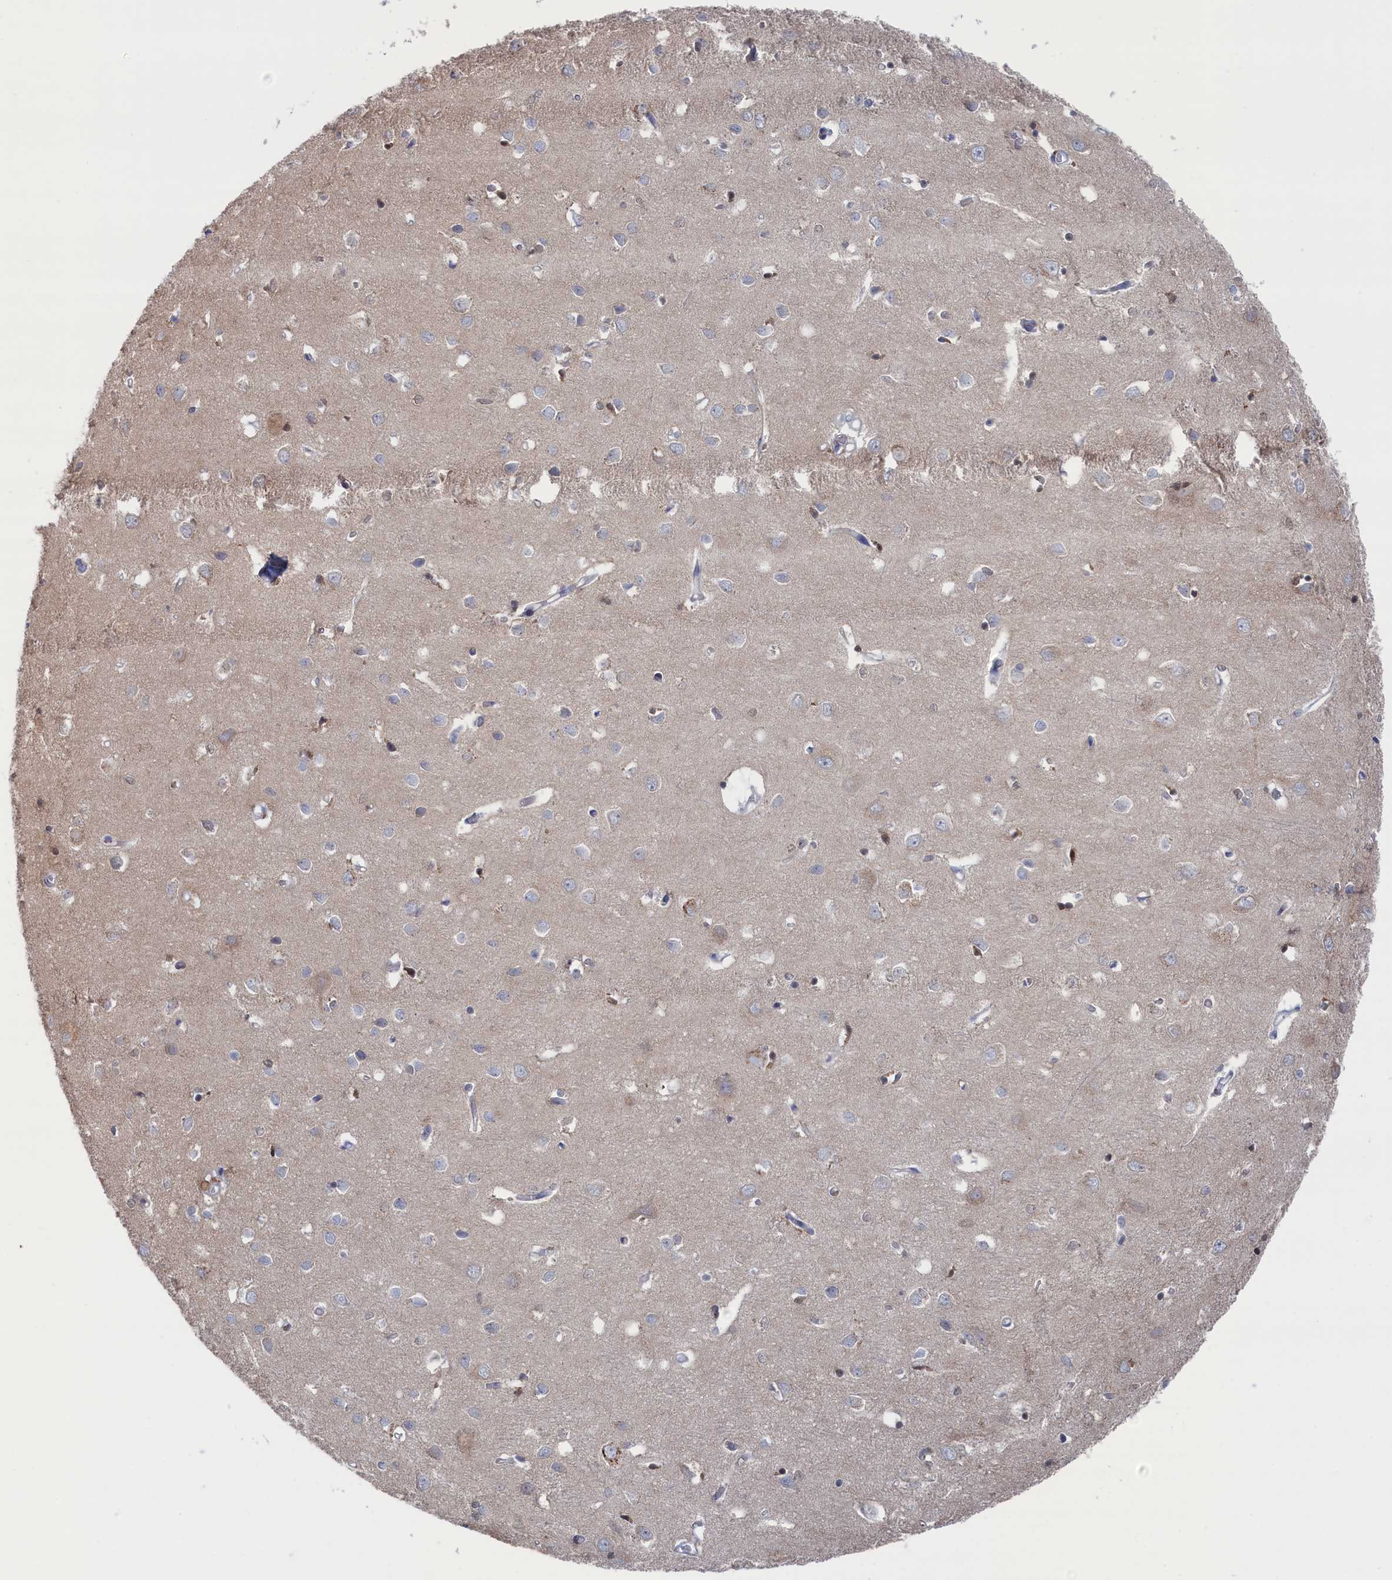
{"staining": {"intensity": "negative", "quantity": "none", "location": "none"}, "tissue": "cerebral cortex", "cell_type": "Endothelial cells", "image_type": "normal", "snomed": [{"axis": "morphology", "description": "Normal tissue, NOS"}, {"axis": "topography", "description": "Cerebral cortex"}], "caption": "This is an immunohistochemistry (IHC) micrograph of unremarkable cerebral cortex. There is no positivity in endothelial cells.", "gene": "IRX1", "patient": {"sex": "female", "age": 64}}